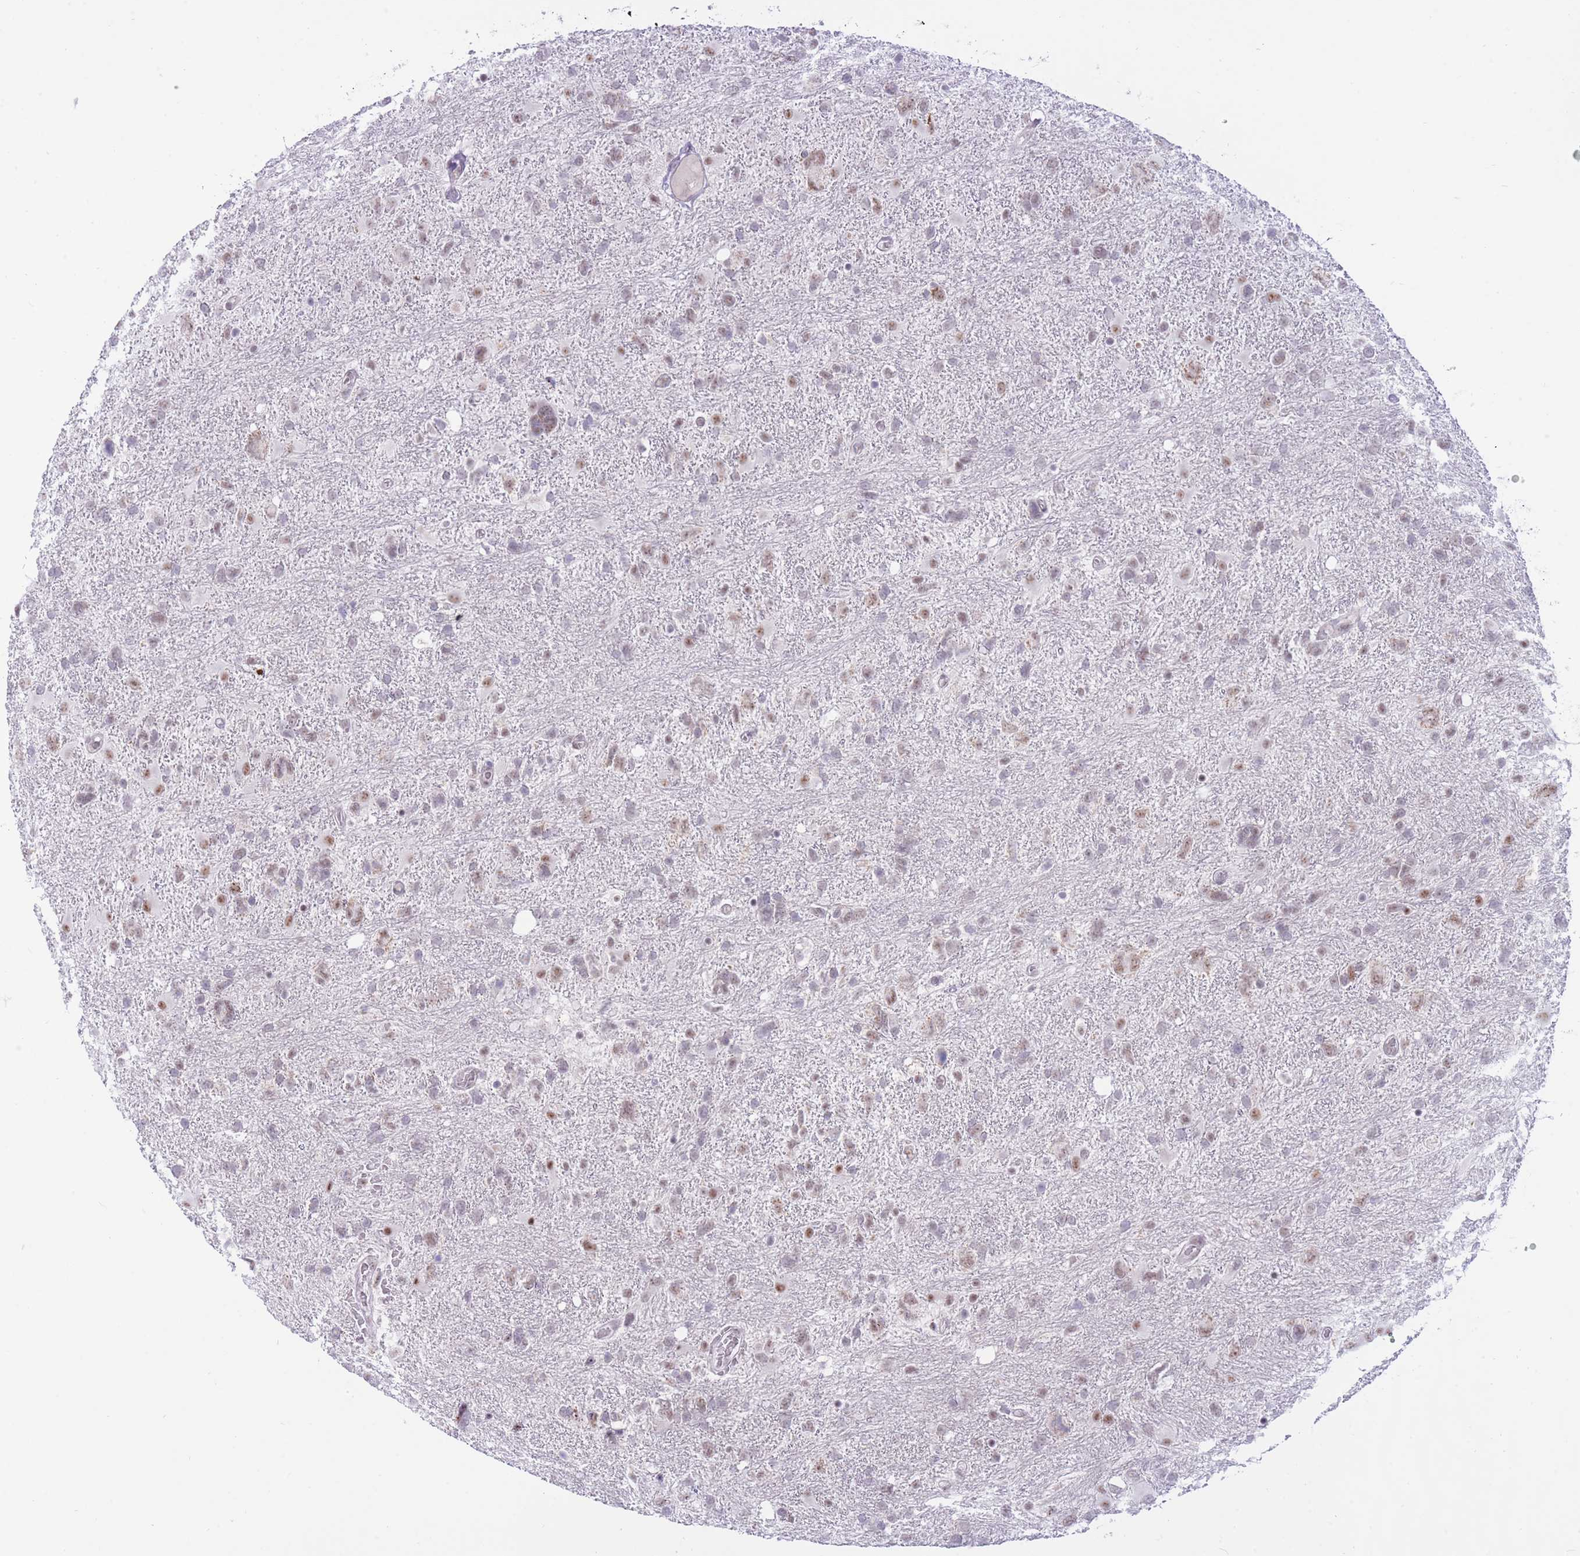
{"staining": {"intensity": "moderate", "quantity": "<25%", "location": "nuclear"}, "tissue": "glioma", "cell_type": "Tumor cells", "image_type": "cancer", "snomed": [{"axis": "morphology", "description": "Glioma, malignant, High grade"}, {"axis": "topography", "description": "Brain"}], "caption": "Immunohistochemistry (IHC) image of neoplastic tissue: glioma stained using immunohistochemistry (IHC) reveals low levels of moderate protein expression localized specifically in the nuclear of tumor cells, appearing as a nuclear brown color.", "gene": "CYP2B6", "patient": {"sex": "male", "age": 61}}